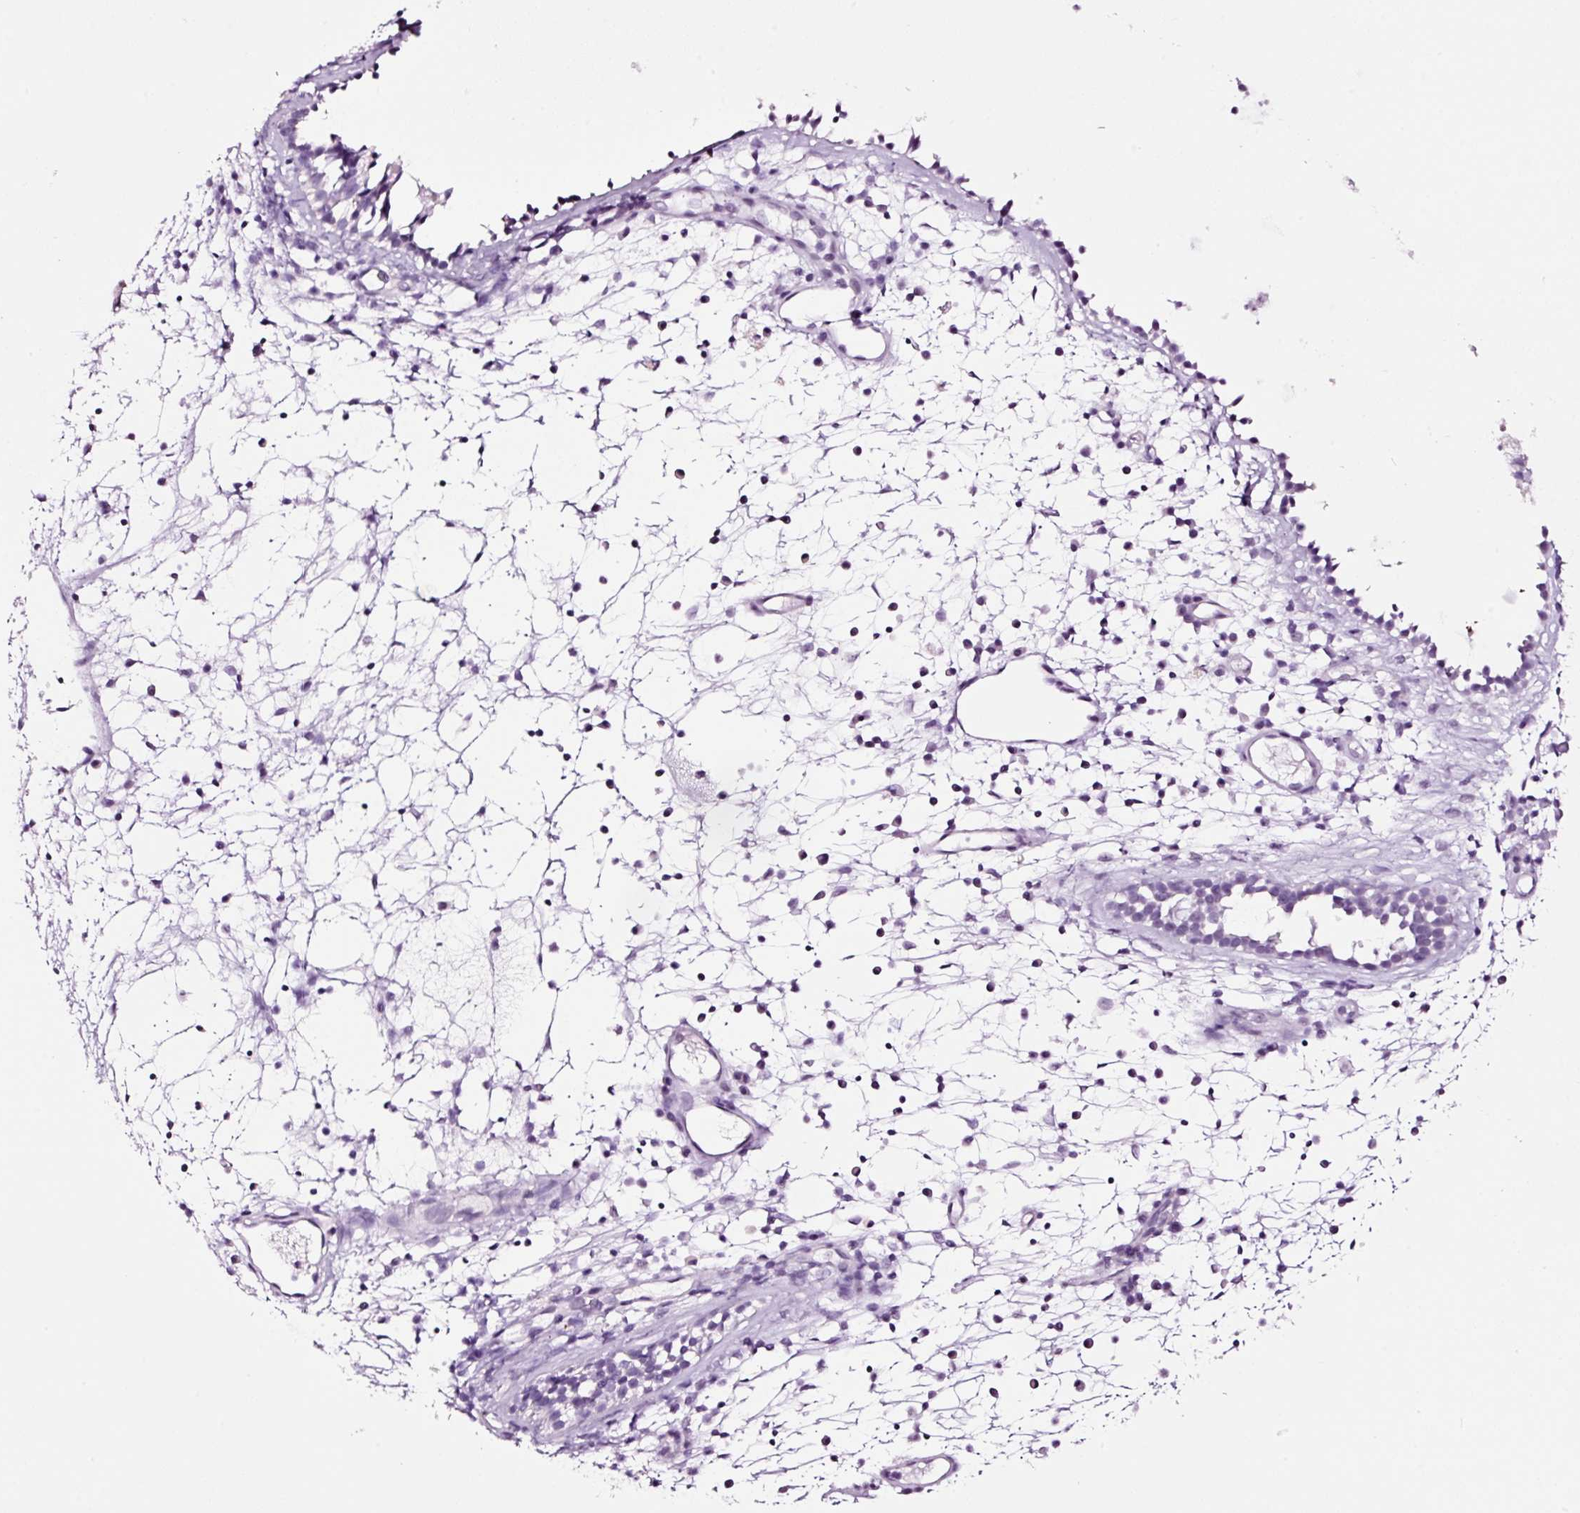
{"staining": {"intensity": "negative", "quantity": "none", "location": "none"}, "tissue": "nasopharynx", "cell_type": "Respiratory epithelial cells", "image_type": "normal", "snomed": [{"axis": "morphology", "description": "Normal tissue, NOS"}, {"axis": "topography", "description": "Nasopharynx"}], "caption": "This image is of benign nasopharynx stained with immunohistochemistry (IHC) to label a protein in brown with the nuclei are counter-stained blue. There is no staining in respiratory epithelial cells.", "gene": "RTF2", "patient": {"sex": "male", "age": 21}}